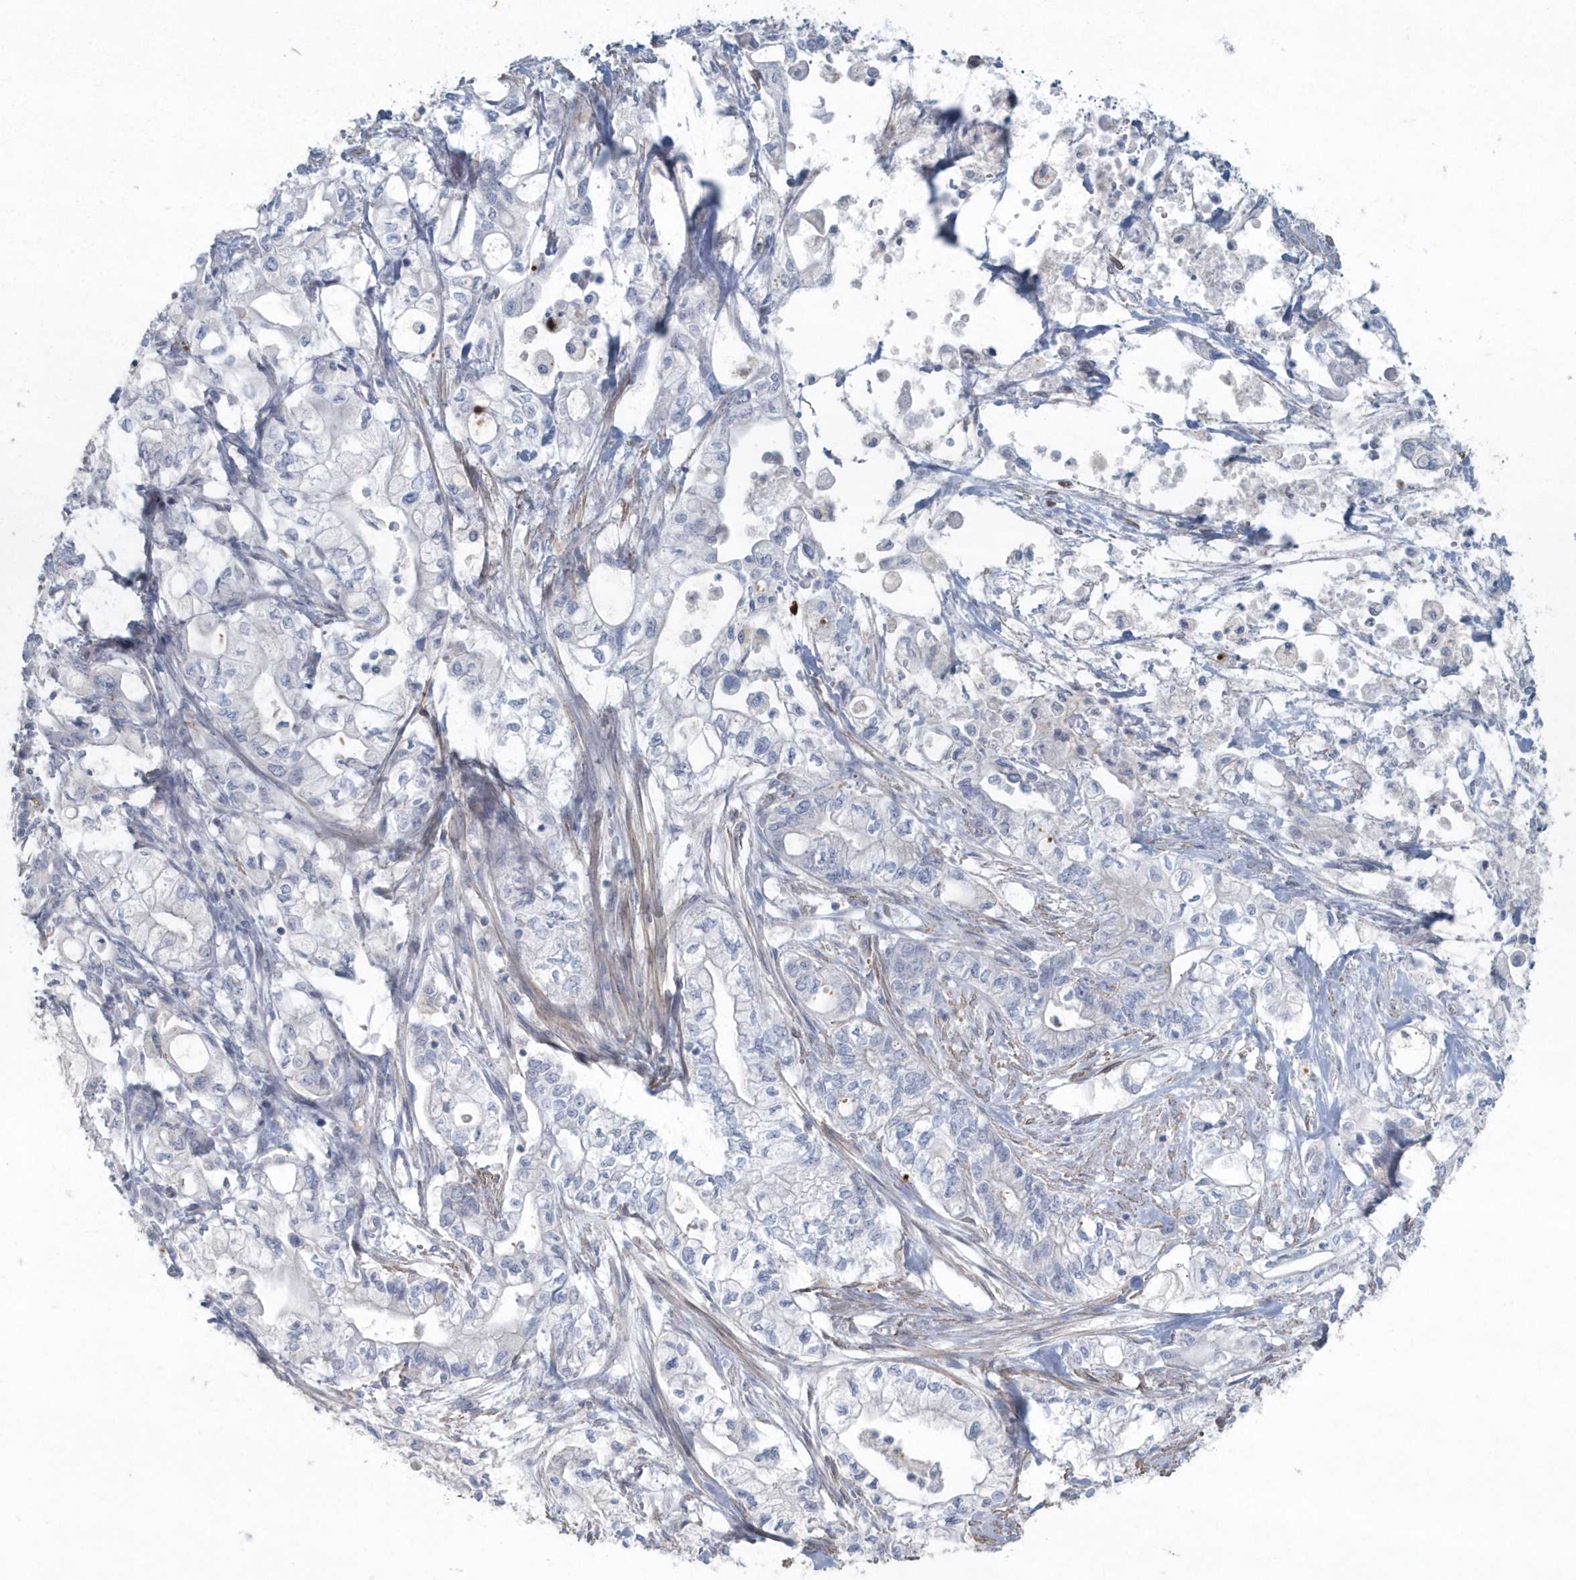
{"staining": {"intensity": "negative", "quantity": "none", "location": "none"}, "tissue": "pancreatic cancer", "cell_type": "Tumor cells", "image_type": "cancer", "snomed": [{"axis": "morphology", "description": "Adenocarcinoma, NOS"}, {"axis": "topography", "description": "Pancreas"}], "caption": "An image of adenocarcinoma (pancreatic) stained for a protein demonstrates no brown staining in tumor cells.", "gene": "MYOT", "patient": {"sex": "male", "age": 79}}